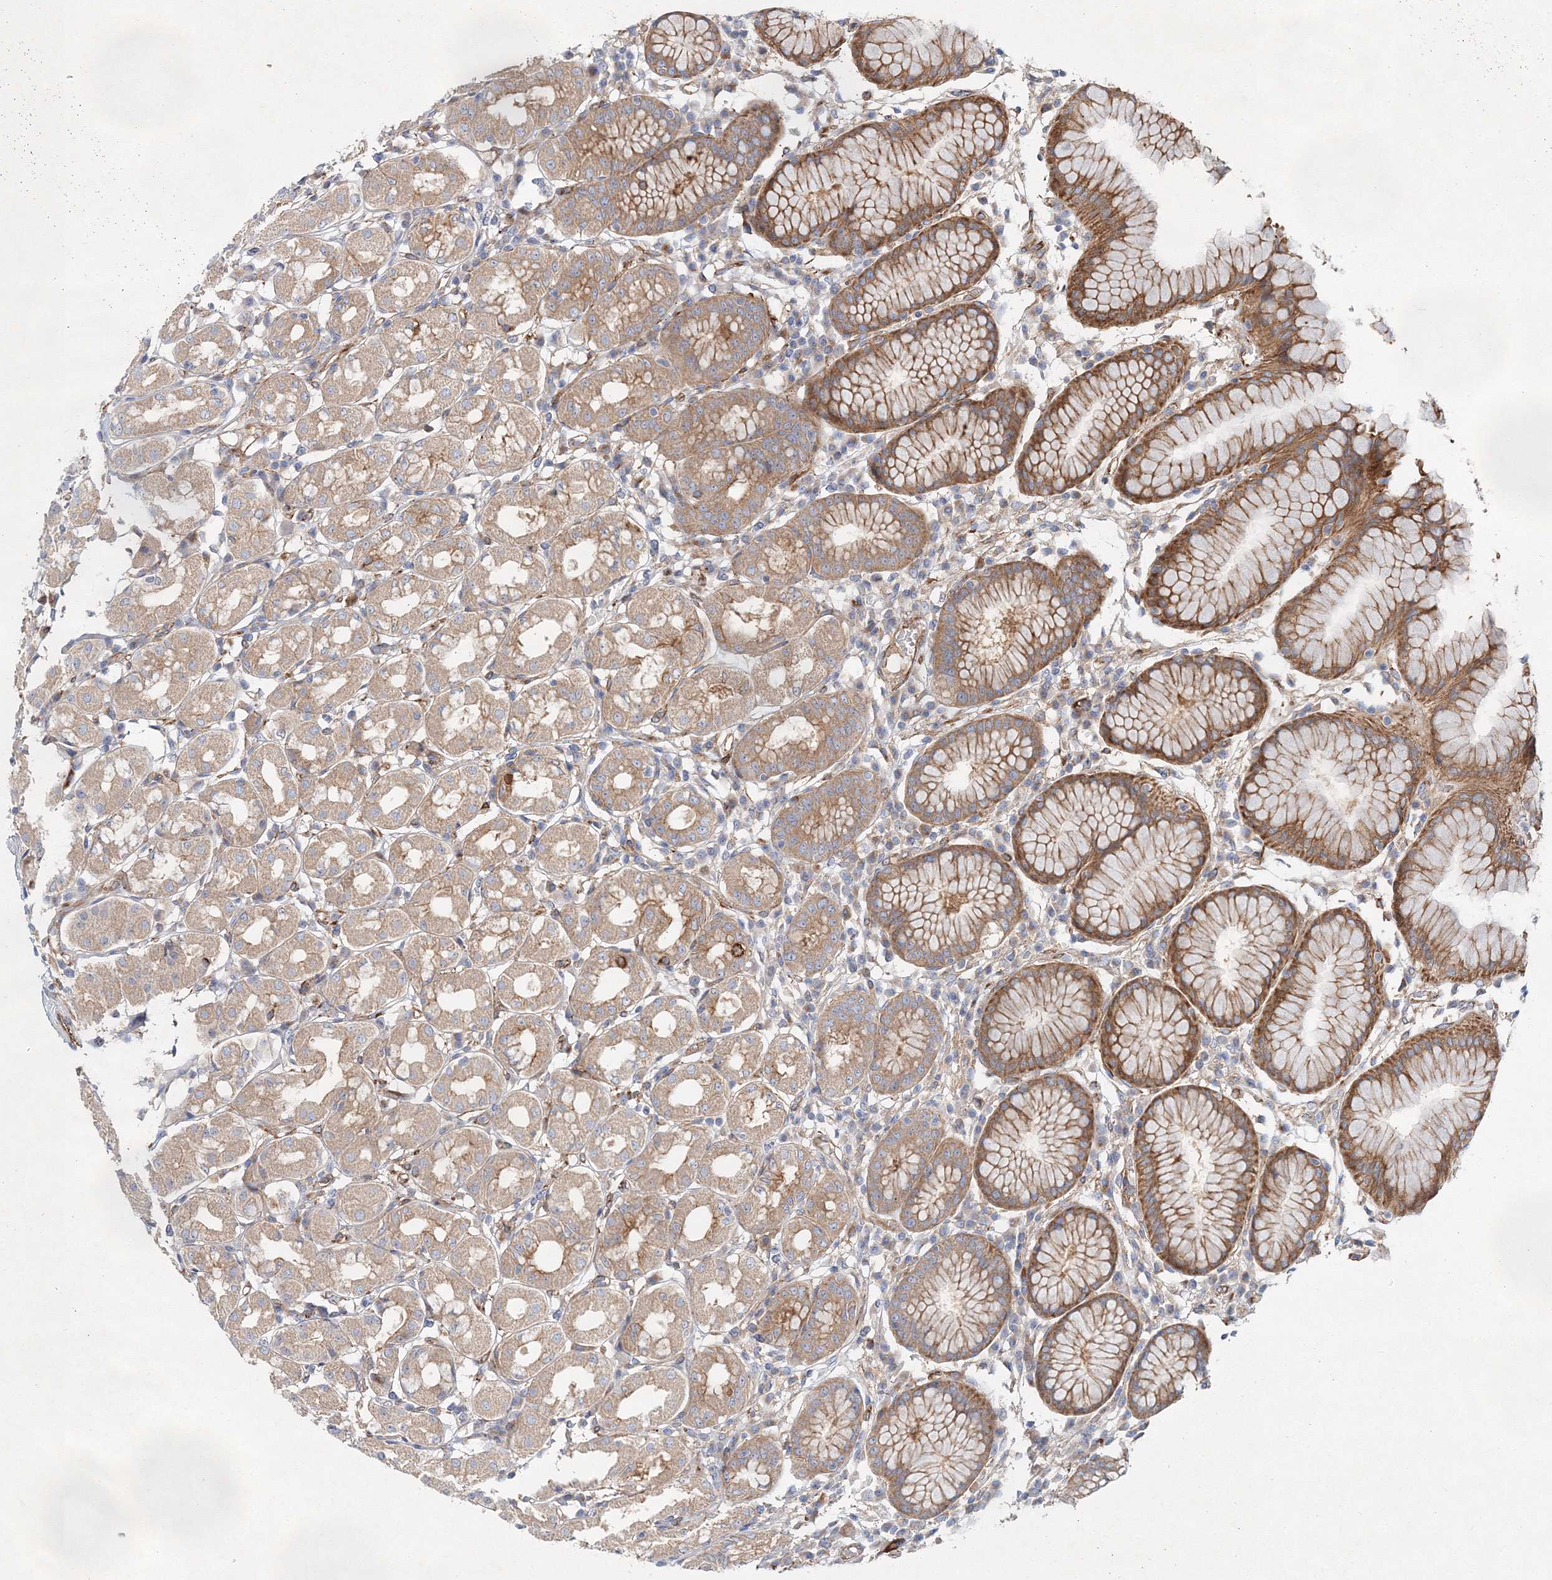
{"staining": {"intensity": "moderate", "quantity": "25%-75%", "location": "cytoplasmic/membranous"}, "tissue": "stomach", "cell_type": "Glandular cells", "image_type": "normal", "snomed": [{"axis": "morphology", "description": "Normal tissue, NOS"}, {"axis": "topography", "description": "Stomach"}, {"axis": "topography", "description": "Stomach, lower"}], "caption": "Moderate cytoplasmic/membranous protein positivity is seen in about 25%-75% of glandular cells in stomach. The protein is shown in brown color, while the nuclei are stained blue.", "gene": "ZFYVE16", "patient": {"sex": "female", "age": 56}}